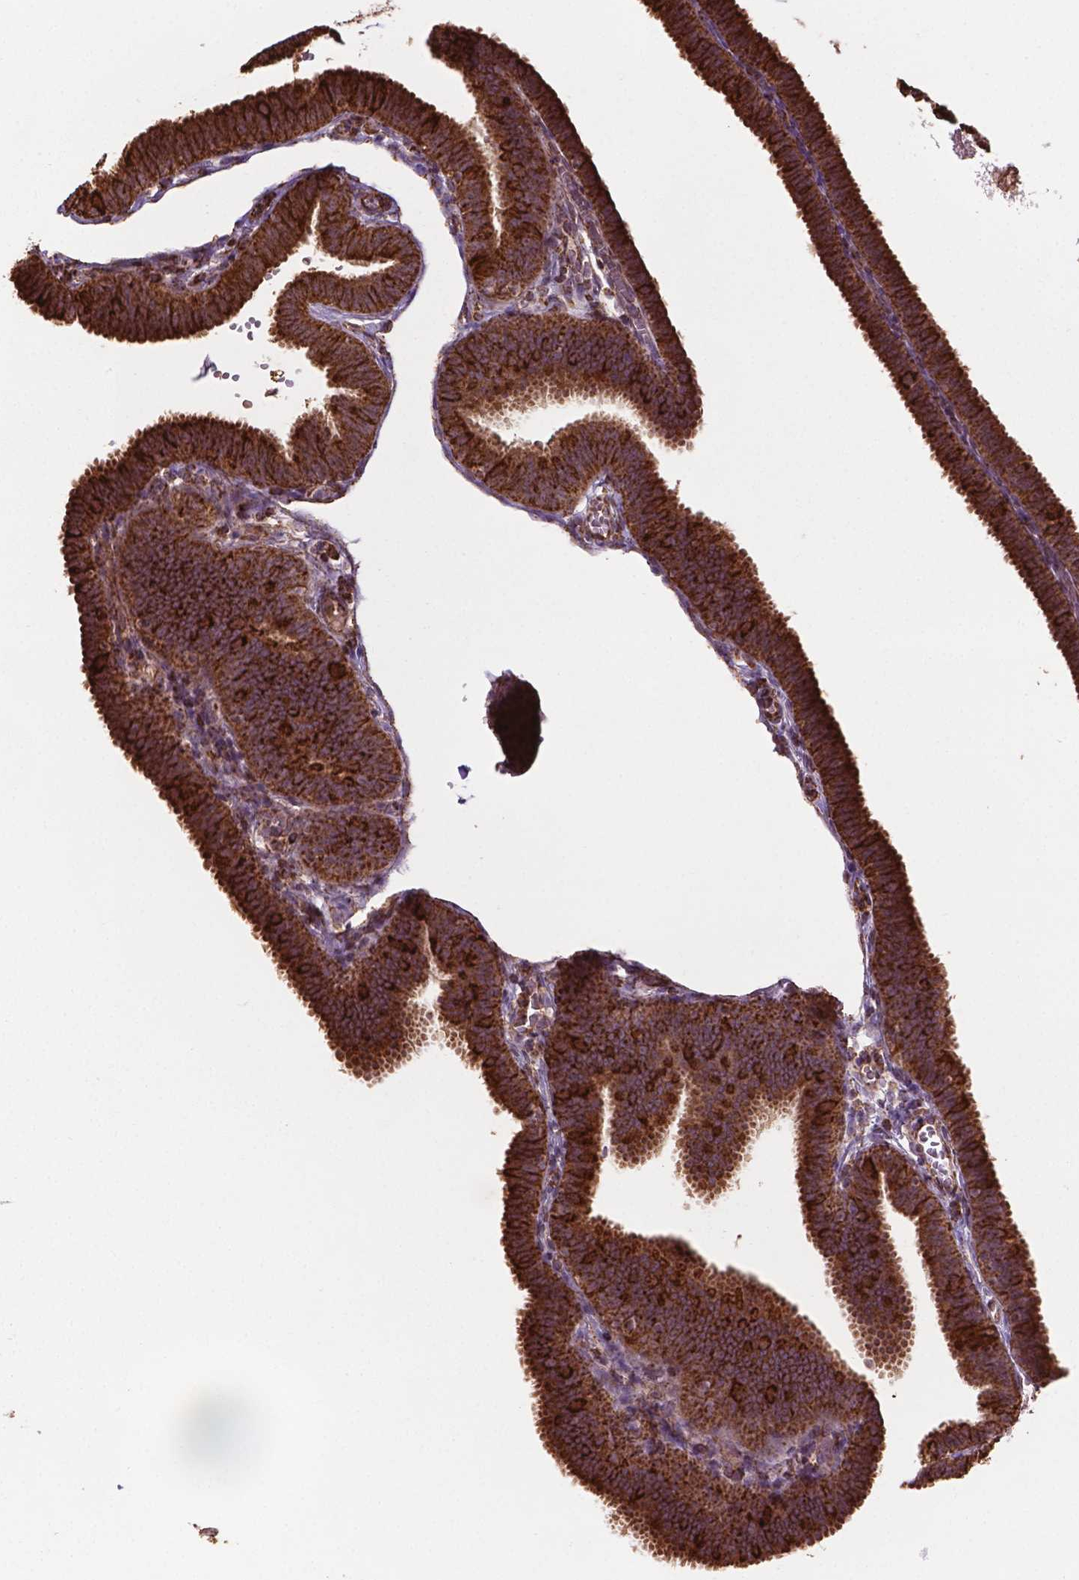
{"staining": {"intensity": "moderate", "quantity": ">75%", "location": "cytoplasmic/membranous"}, "tissue": "fallopian tube", "cell_type": "Glandular cells", "image_type": "normal", "snomed": [{"axis": "morphology", "description": "Normal tissue, NOS"}, {"axis": "topography", "description": "Fallopian tube"}], "caption": "DAB immunohistochemical staining of benign fallopian tube shows moderate cytoplasmic/membranous protein staining in approximately >75% of glandular cells. (brown staining indicates protein expression, while blue staining denotes nuclei).", "gene": "HS3ST3A1", "patient": {"sex": "female", "age": 25}}